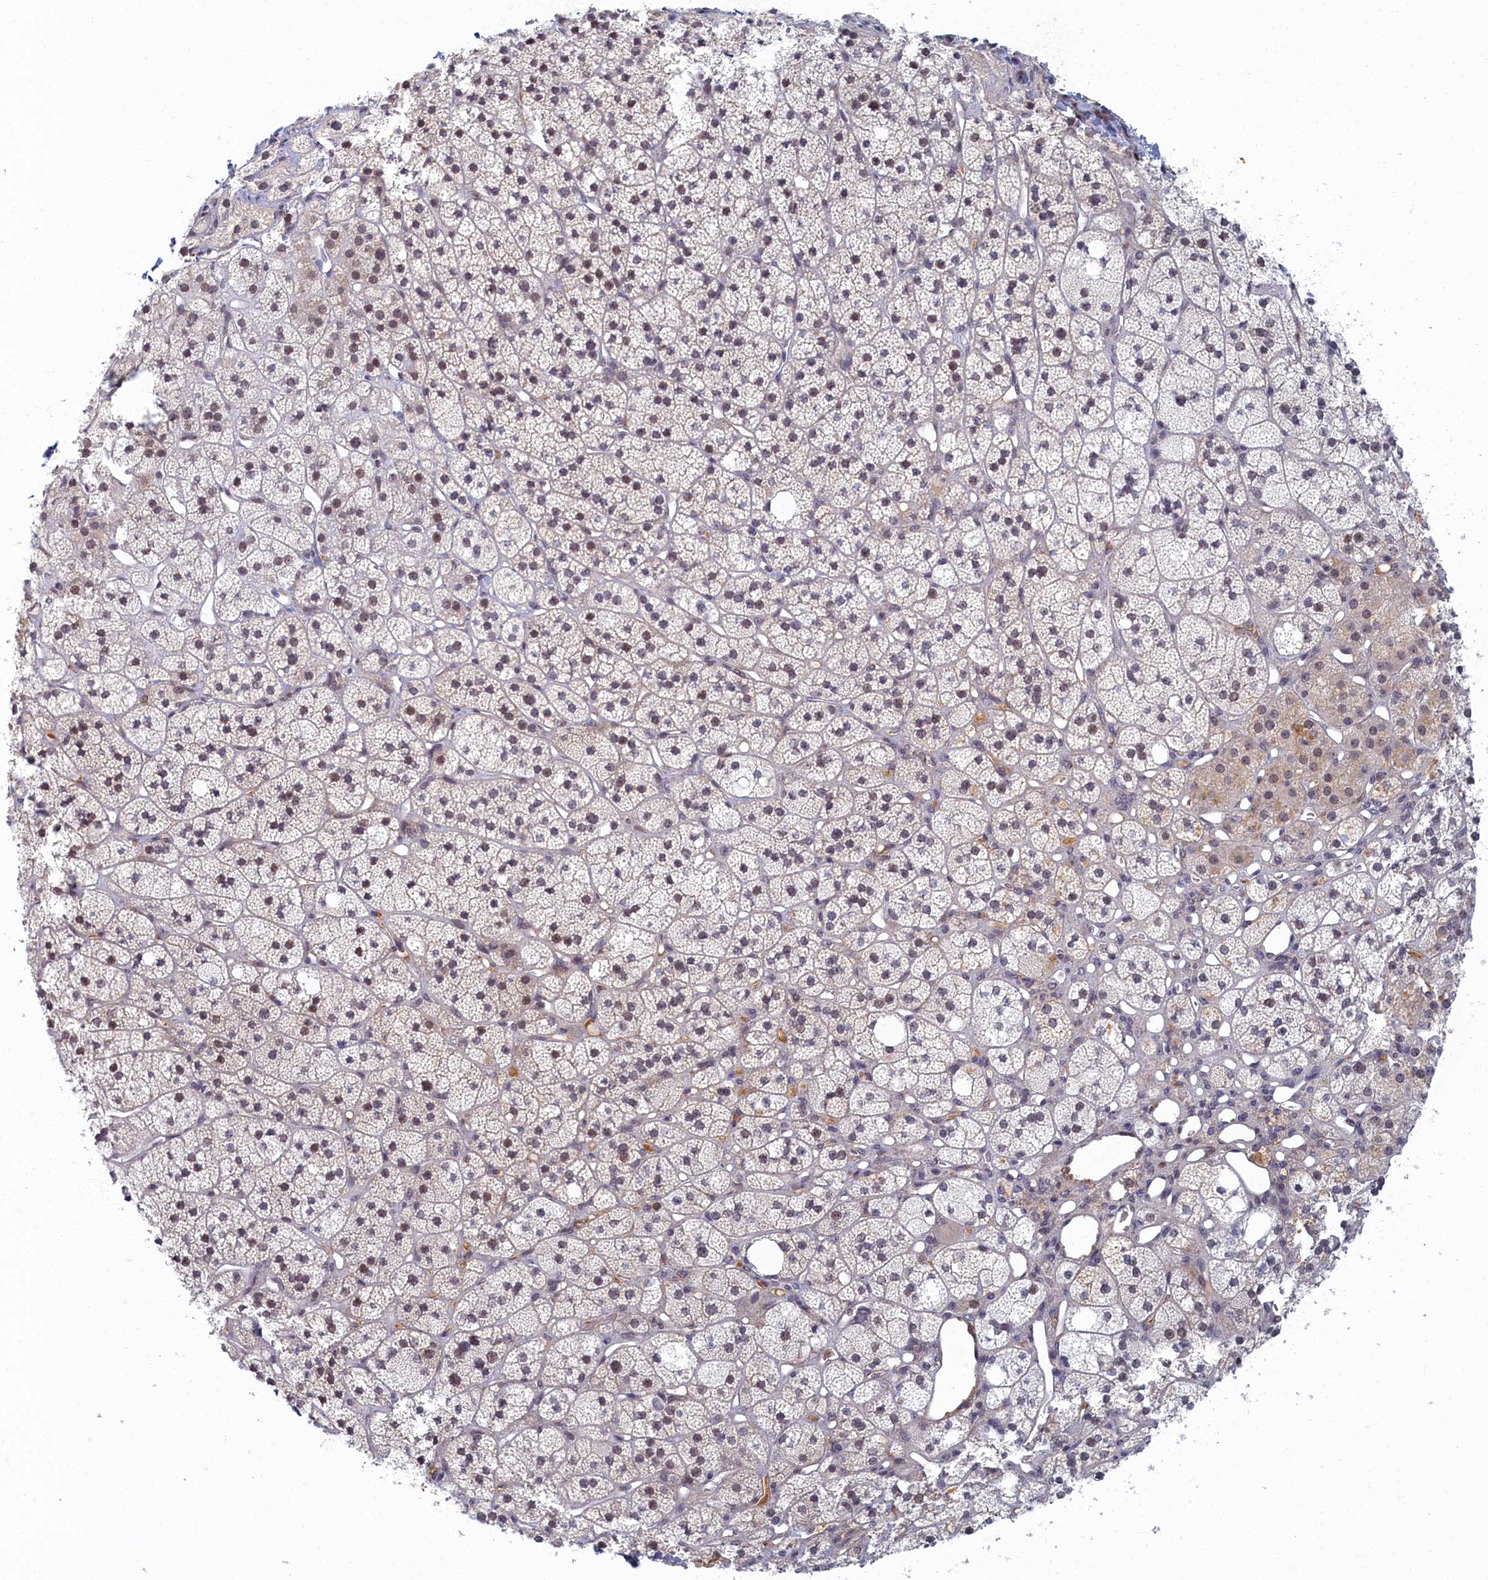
{"staining": {"intensity": "moderate", "quantity": "<25%", "location": "cytoplasmic/membranous,nuclear"}, "tissue": "adrenal gland", "cell_type": "Glandular cells", "image_type": "normal", "snomed": [{"axis": "morphology", "description": "Normal tissue, NOS"}, {"axis": "topography", "description": "Adrenal gland"}], "caption": "Moderate cytoplasmic/membranous,nuclear expression for a protein is appreciated in about <25% of glandular cells of normal adrenal gland using immunohistochemistry.", "gene": "DNAJC17", "patient": {"sex": "male", "age": 61}}